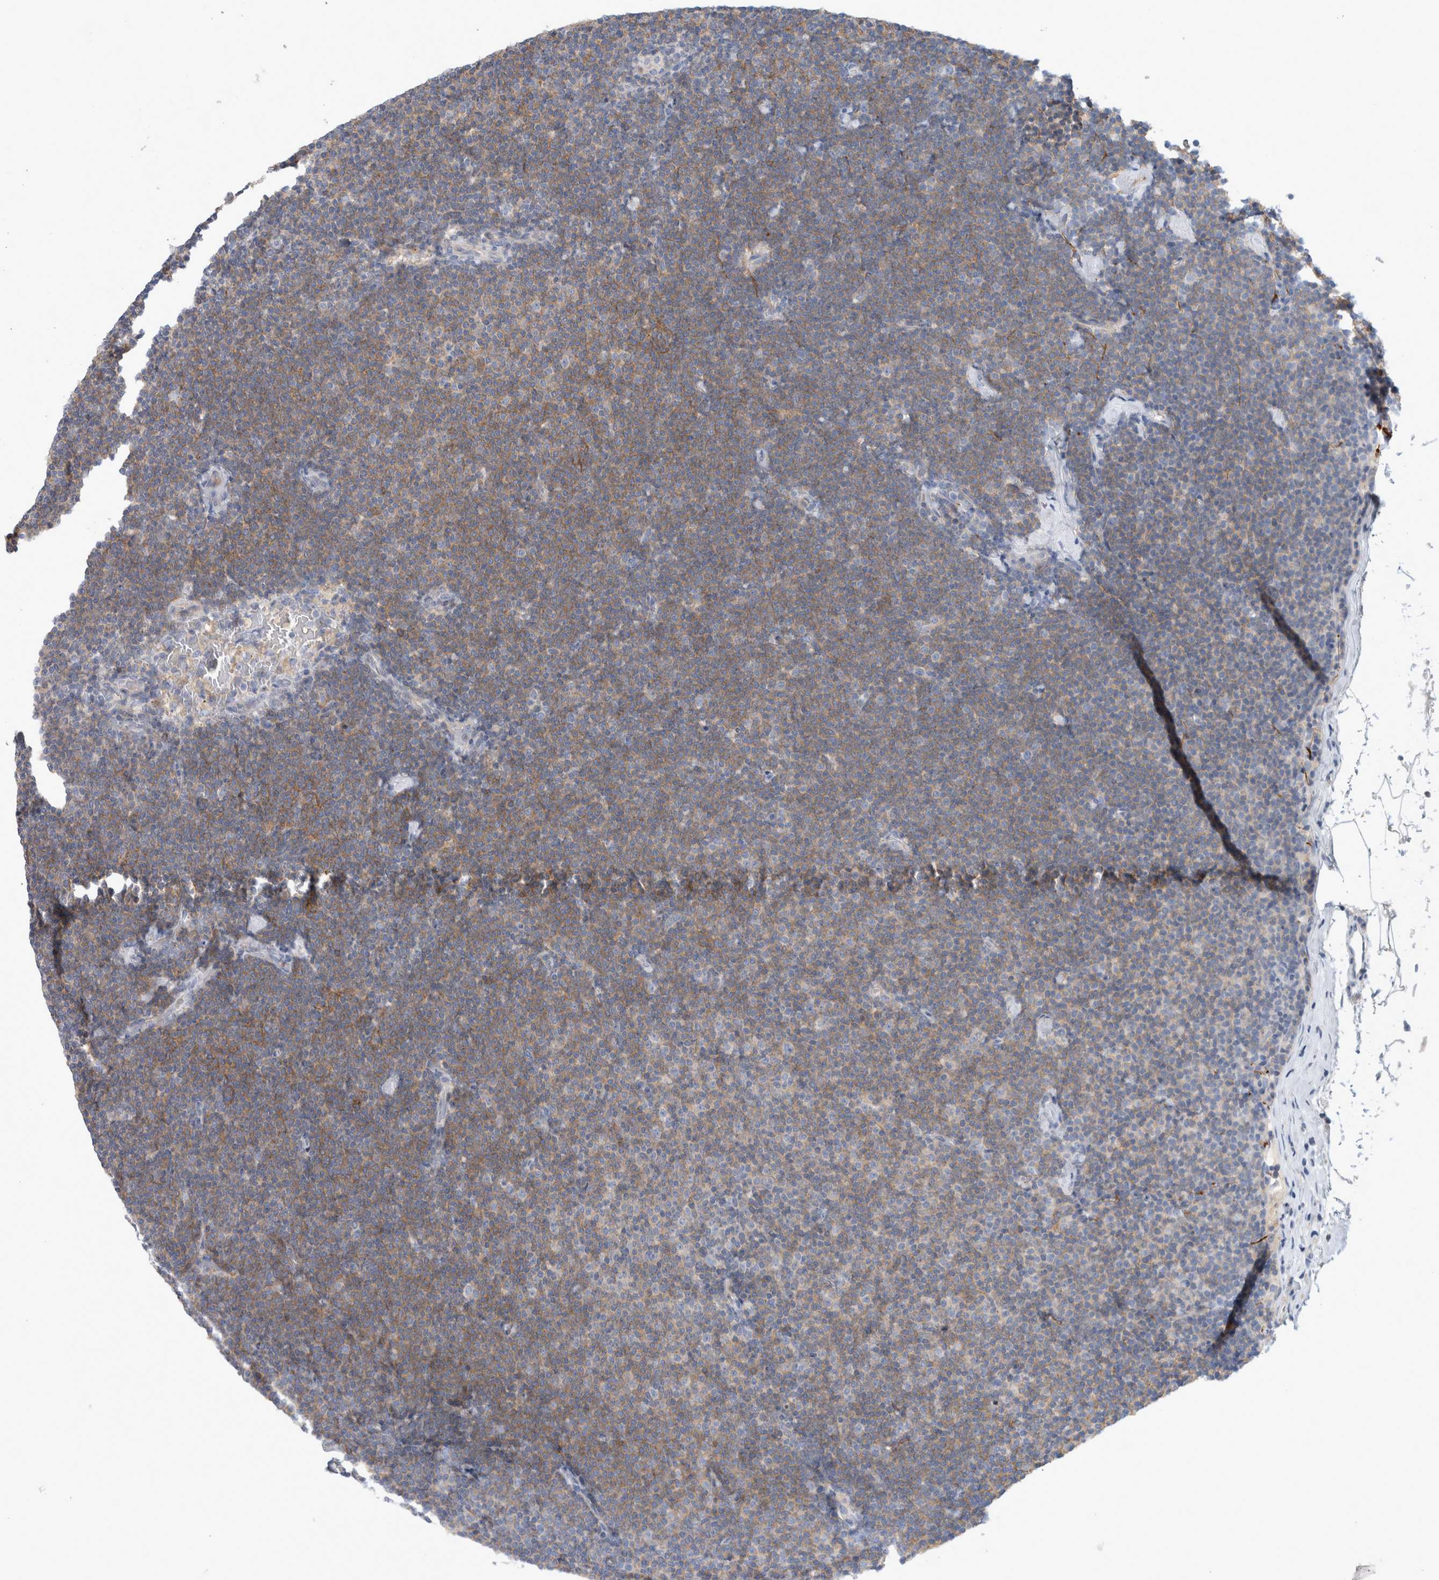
{"staining": {"intensity": "moderate", "quantity": "25%-75%", "location": "cytoplasmic/membranous"}, "tissue": "lymphoma", "cell_type": "Tumor cells", "image_type": "cancer", "snomed": [{"axis": "morphology", "description": "Malignant lymphoma, non-Hodgkin's type, Low grade"}, {"axis": "topography", "description": "Lymph node"}], "caption": "Lymphoma stained with immunohistochemistry demonstrates moderate cytoplasmic/membranous expression in about 25%-75% of tumor cells.", "gene": "CD55", "patient": {"sex": "female", "age": 53}}